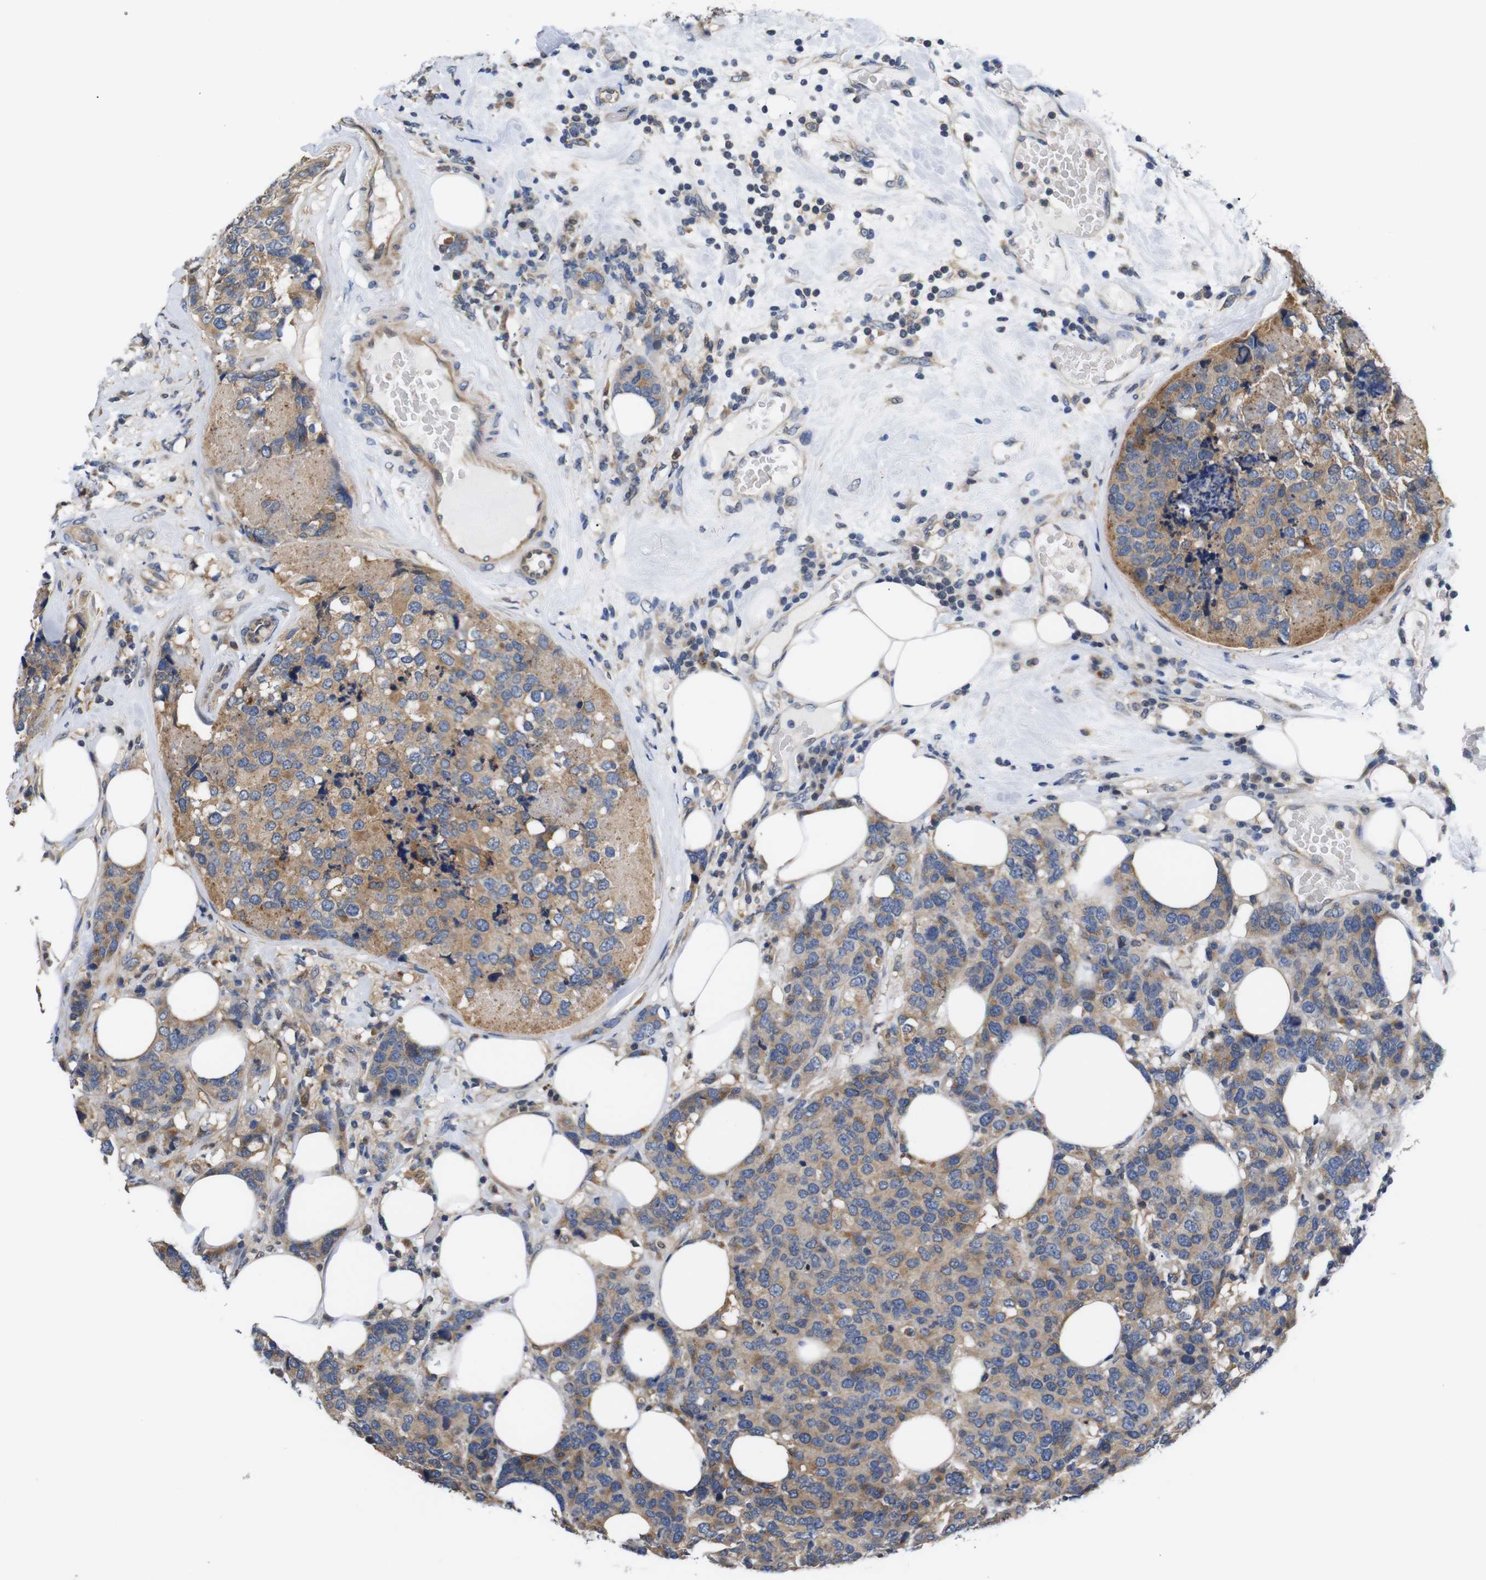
{"staining": {"intensity": "moderate", "quantity": ">75%", "location": "cytoplasmic/membranous"}, "tissue": "breast cancer", "cell_type": "Tumor cells", "image_type": "cancer", "snomed": [{"axis": "morphology", "description": "Lobular carcinoma"}, {"axis": "topography", "description": "Breast"}], "caption": "Immunohistochemistry (DAB (3,3'-diaminobenzidine)) staining of human breast cancer (lobular carcinoma) demonstrates moderate cytoplasmic/membranous protein expression in approximately >75% of tumor cells.", "gene": "DDR1", "patient": {"sex": "female", "age": 59}}